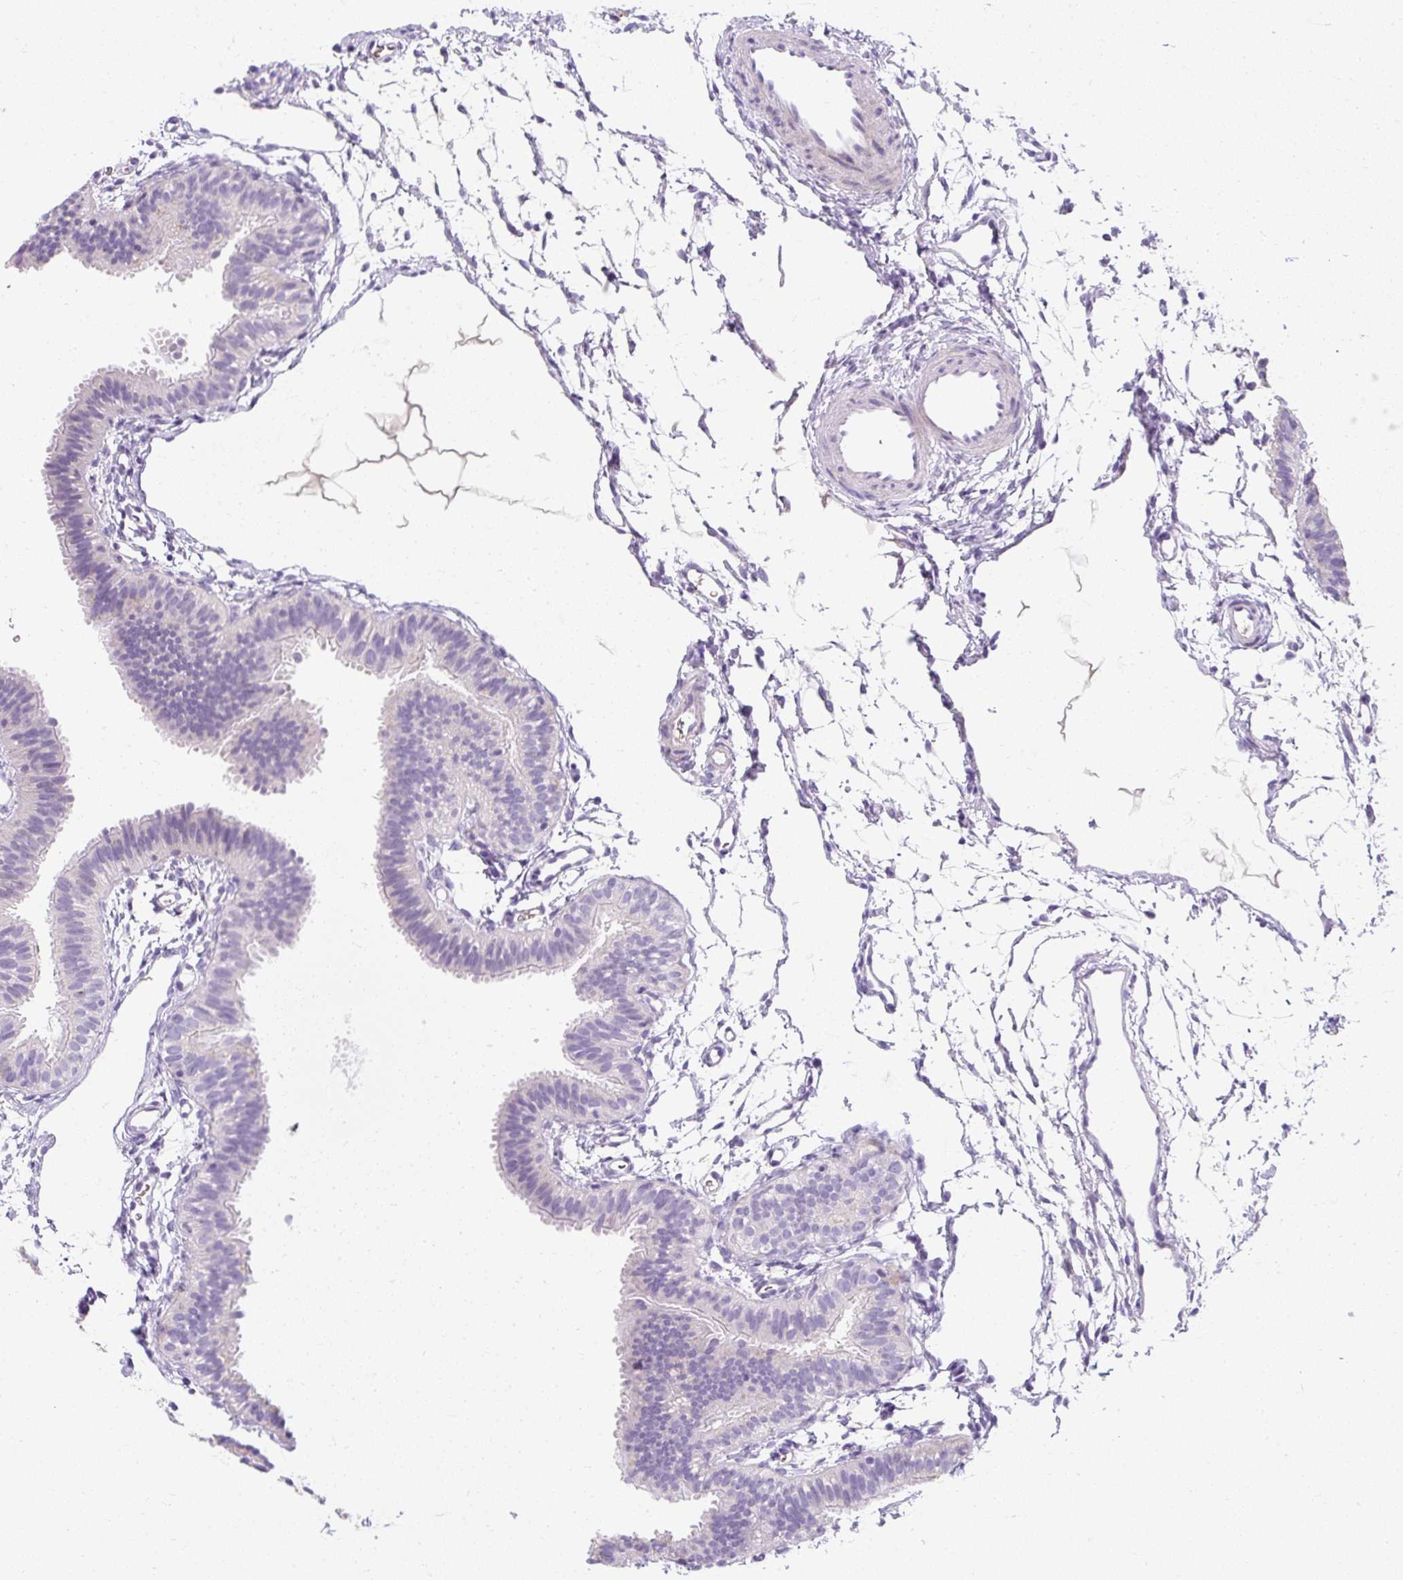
{"staining": {"intensity": "negative", "quantity": "none", "location": "none"}, "tissue": "fallopian tube", "cell_type": "Glandular cells", "image_type": "normal", "snomed": [{"axis": "morphology", "description": "Normal tissue, NOS"}, {"axis": "topography", "description": "Fallopian tube"}], "caption": "A high-resolution micrograph shows IHC staining of normal fallopian tube, which demonstrates no significant staining in glandular cells.", "gene": "DTX4", "patient": {"sex": "female", "age": 35}}